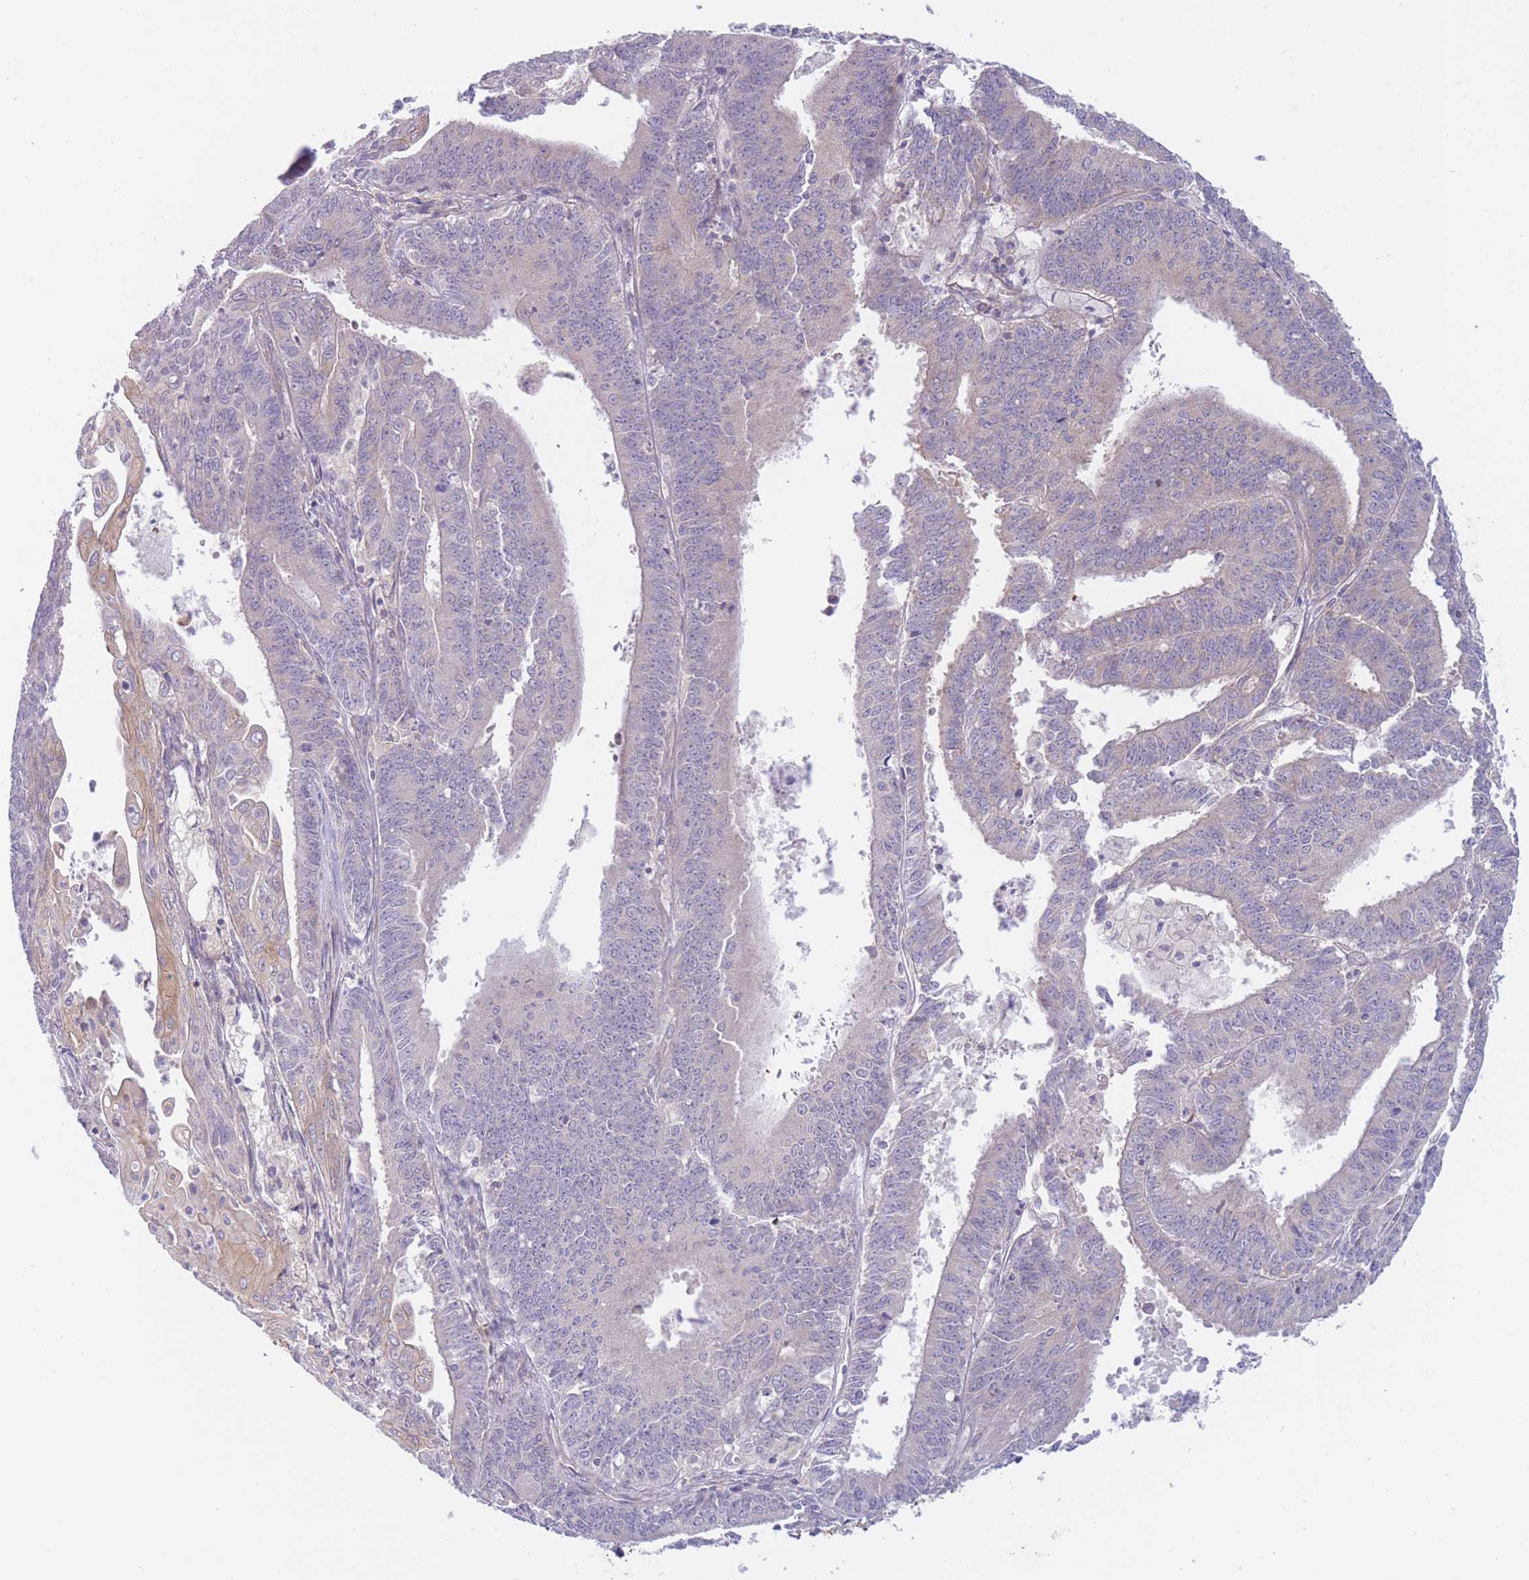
{"staining": {"intensity": "negative", "quantity": "none", "location": "none"}, "tissue": "endometrial cancer", "cell_type": "Tumor cells", "image_type": "cancer", "snomed": [{"axis": "morphology", "description": "Adenocarcinoma, NOS"}, {"axis": "topography", "description": "Endometrium"}], "caption": "IHC micrograph of neoplastic tissue: human endometrial adenocarcinoma stained with DAB demonstrates no significant protein staining in tumor cells.", "gene": "WDR93", "patient": {"sex": "female", "age": 73}}